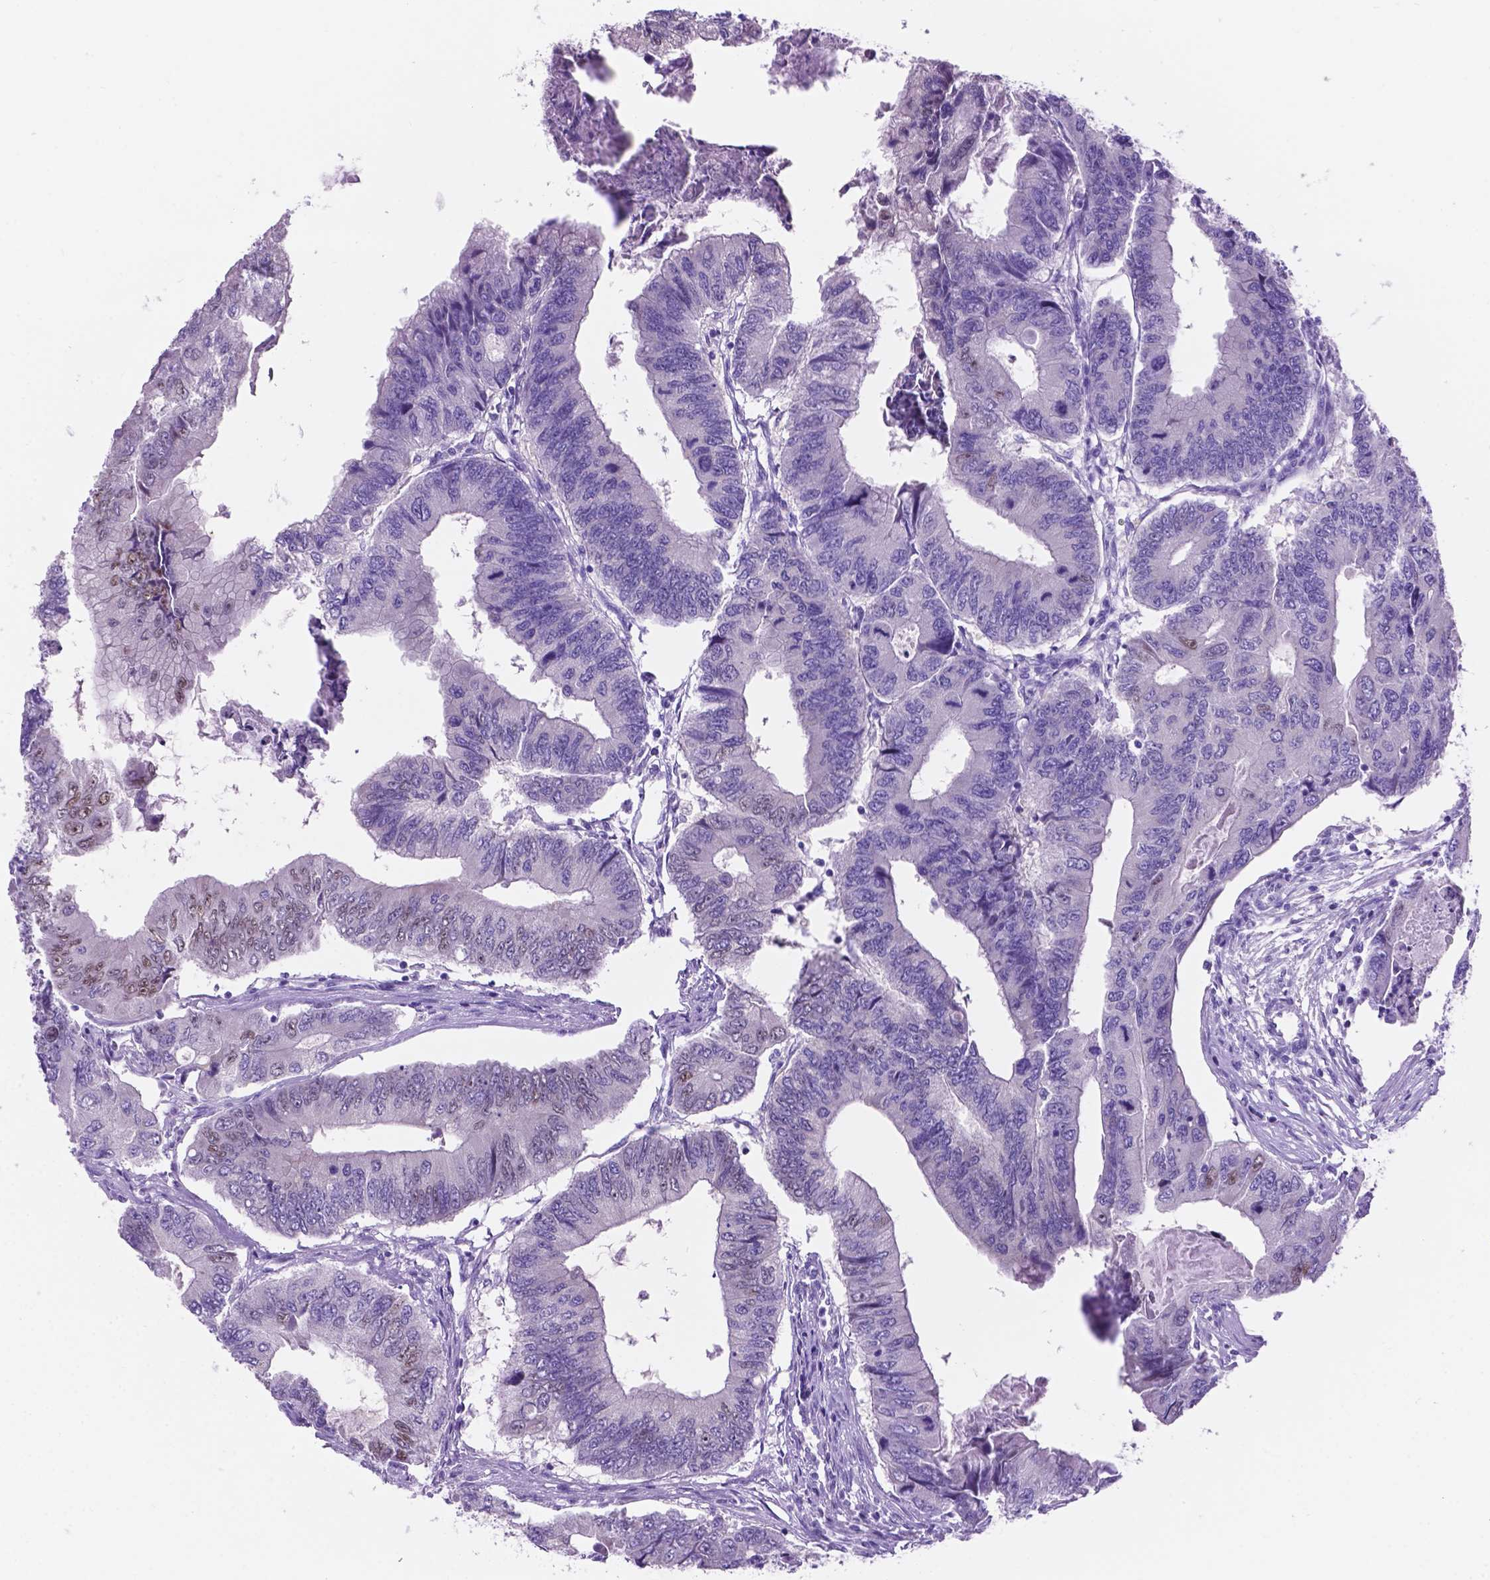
{"staining": {"intensity": "negative", "quantity": "none", "location": "none"}, "tissue": "colorectal cancer", "cell_type": "Tumor cells", "image_type": "cancer", "snomed": [{"axis": "morphology", "description": "Adenocarcinoma, NOS"}, {"axis": "topography", "description": "Colon"}], "caption": "Micrograph shows no significant protein staining in tumor cells of colorectal cancer (adenocarcinoma). The staining is performed using DAB (3,3'-diaminobenzidine) brown chromogen with nuclei counter-stained in using hematoxylin.", "gene": "TMEM210", "patient": {"sex": "male", "age": 53}}